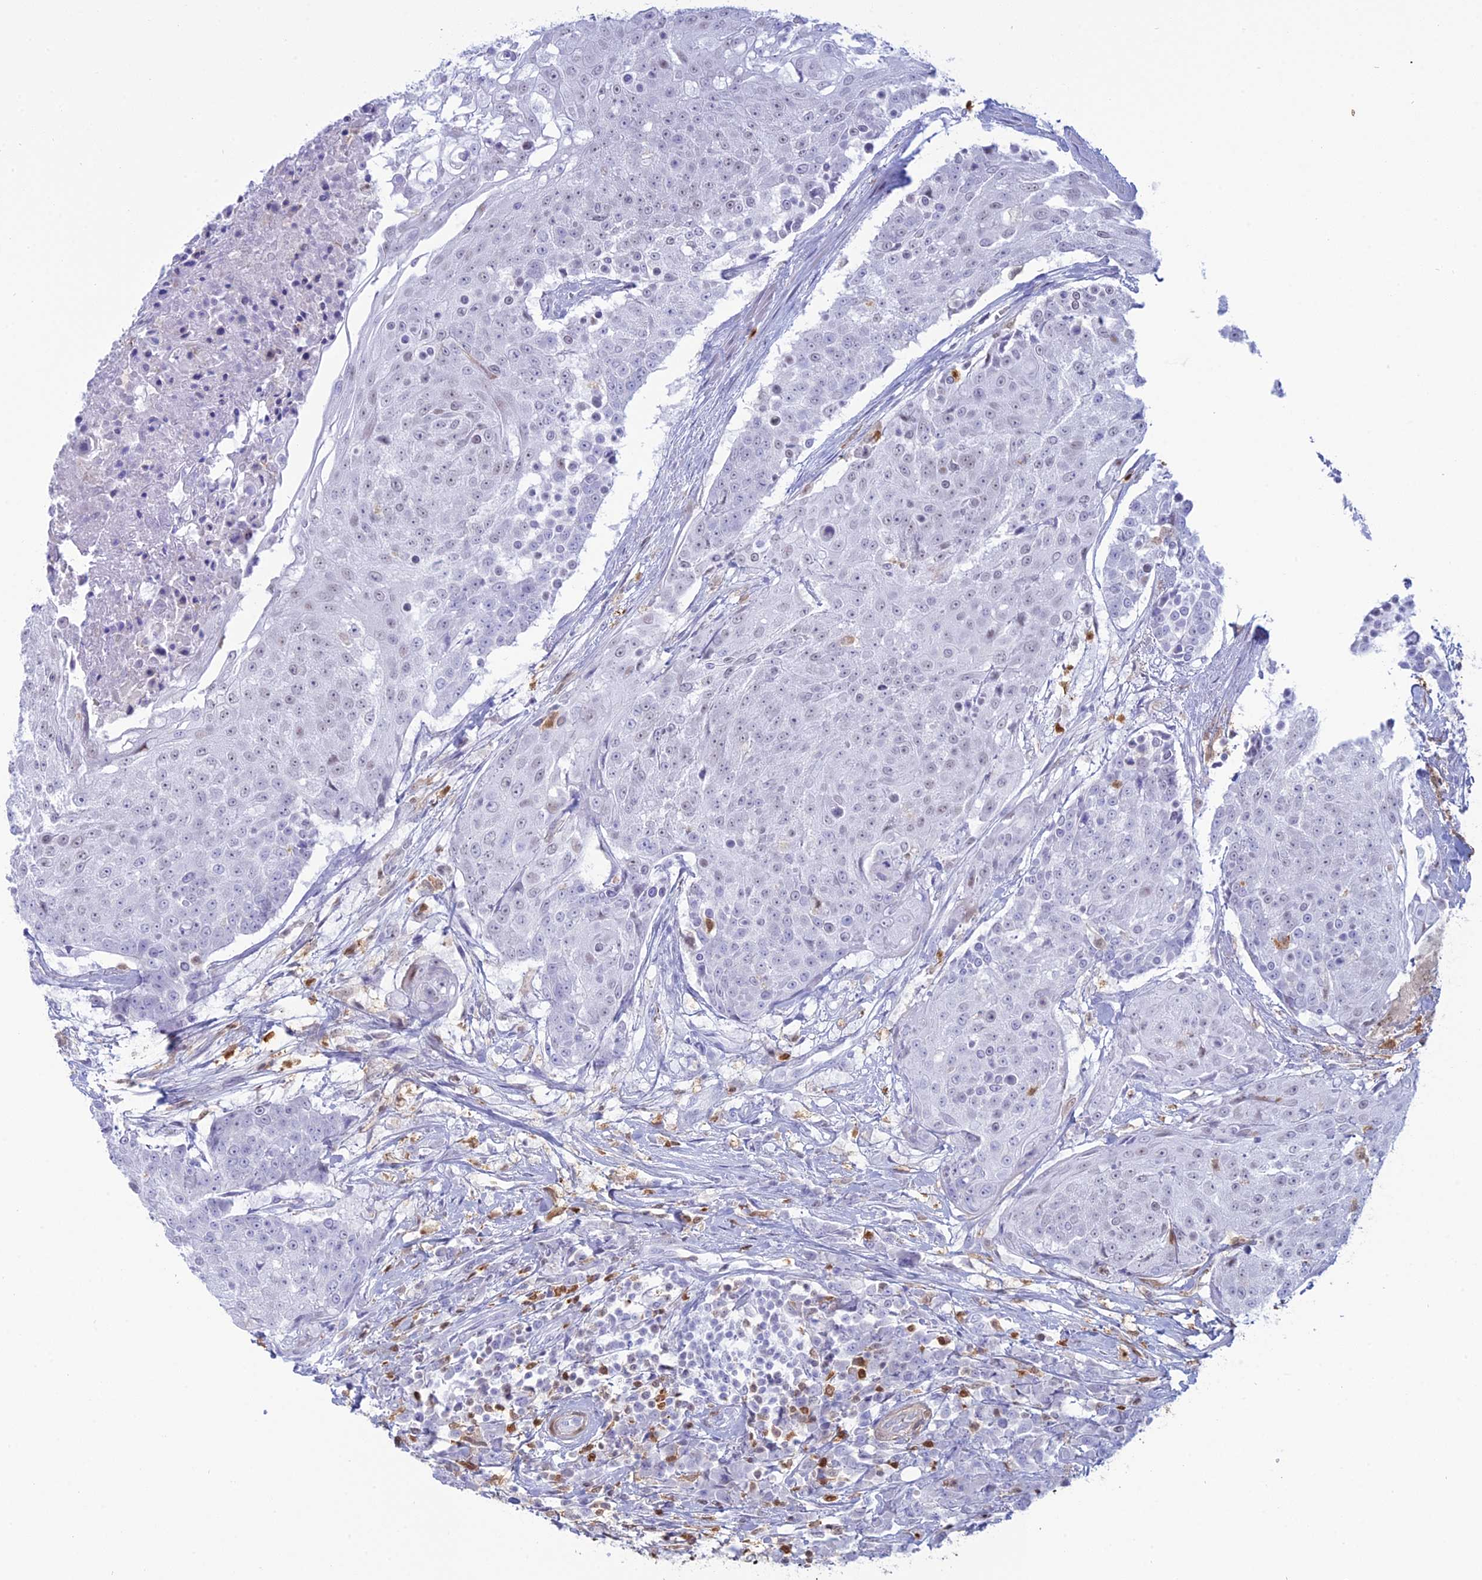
{"staining": {"intensity": "negative", "quantity": "none", "location": "none"}, "tissue": "urothelial cancer", "cell_type": "Tumor cells", "image_type": "cancer", "snomed": [{"axis": "morphology", "description": "Urothelial carcinoma, High grade"}, {"axis": "topography", "description": "Urinary bladder"}], "caption": "Micrograph shows no protein staining in tumor cells of urothelial carcinoma (high-grade) tissue.", "gene": "PGBD4", "patient": {"sex": "female", "age": 63}}